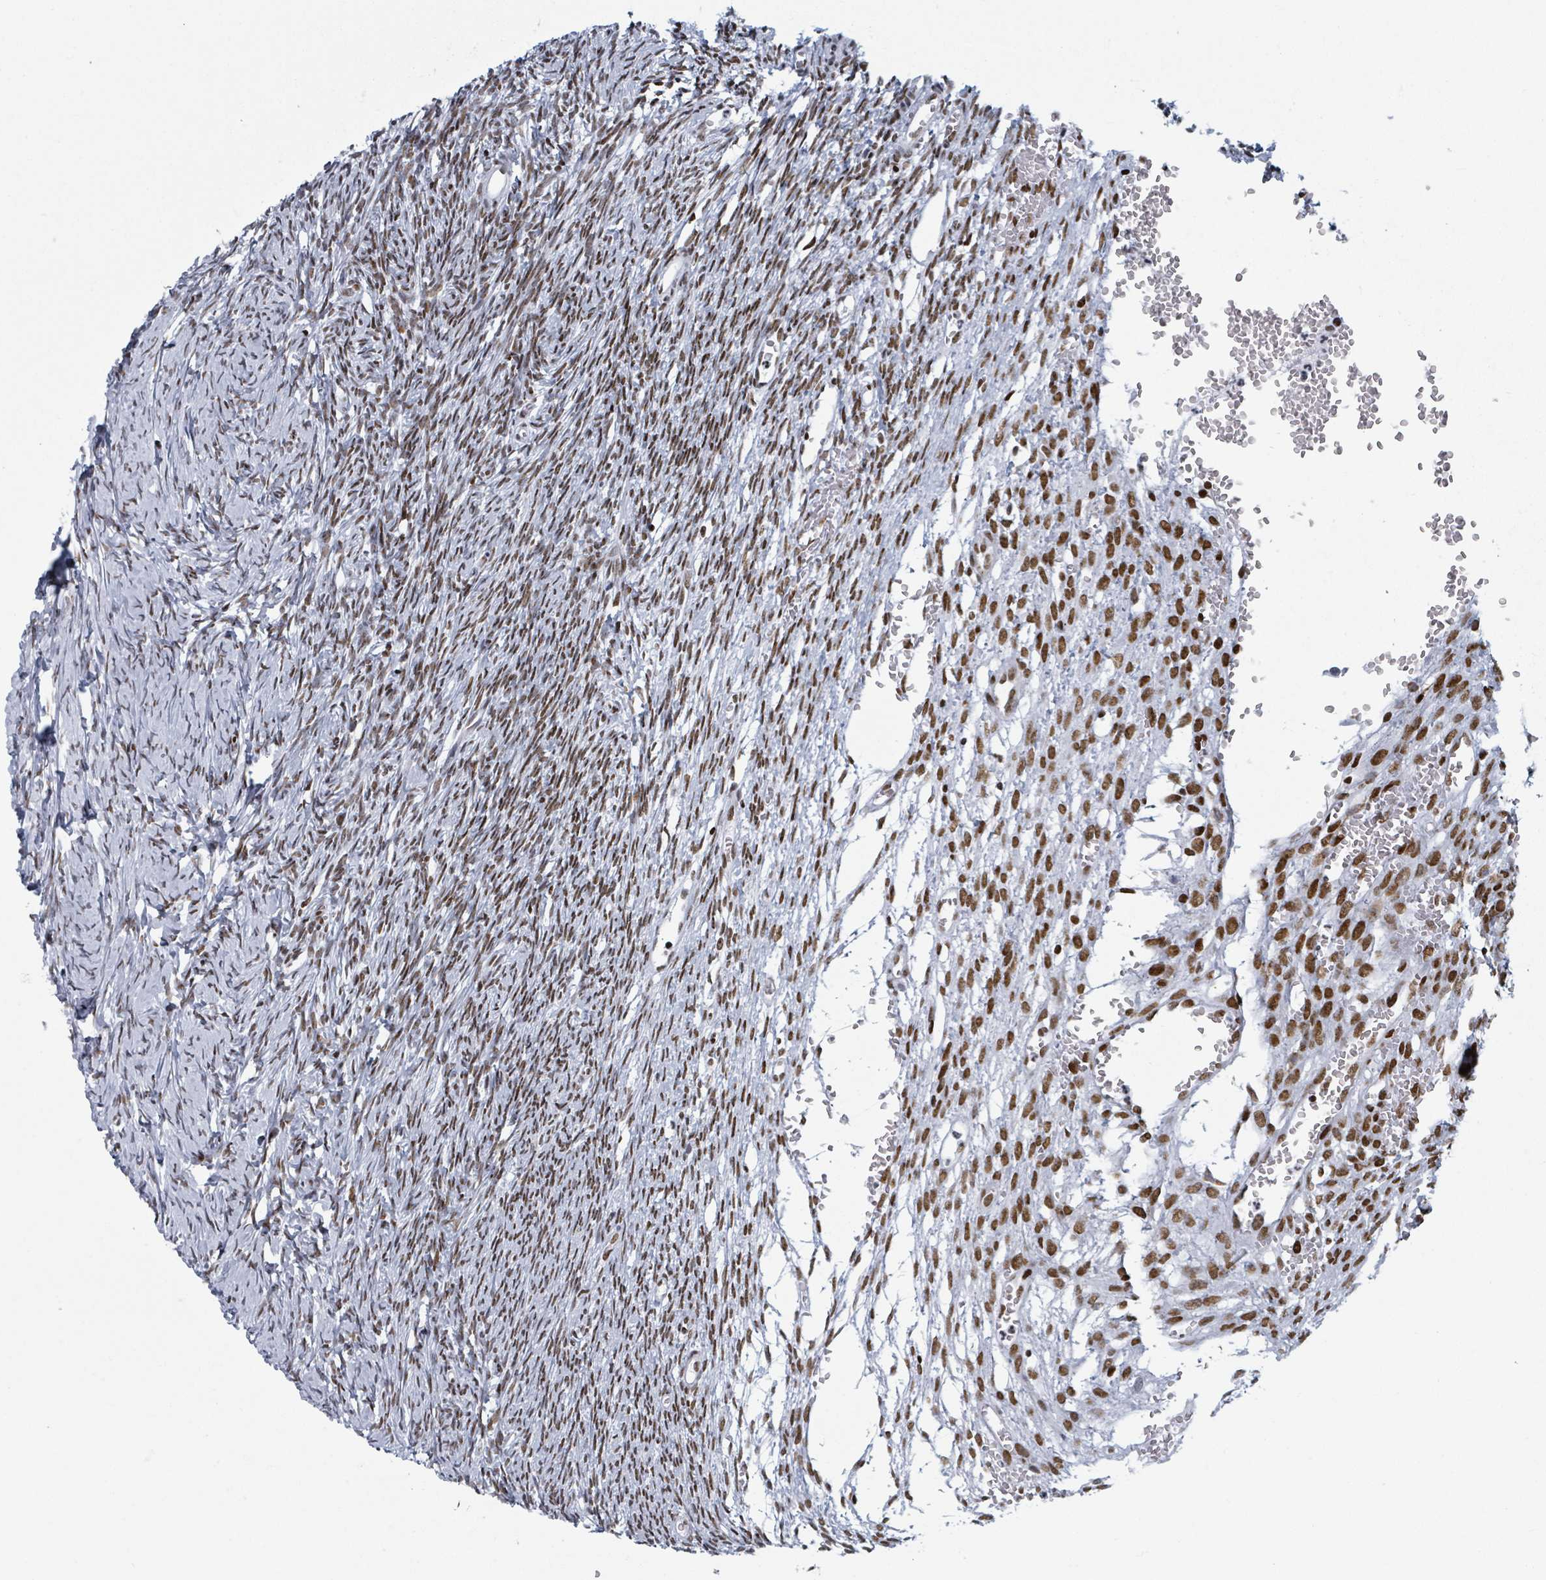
{"staining": {"intensity": "moderate", "quantity": ">75%", "location": "nuclear"}, "tissue": "ovary", "cell_type": "Ovarian stroma cells", "image_type": "normal", "snomed": [{"axis": "morphology", "description": "Normal tissue, NOS"}, {"axis": "topography", "description": "Ovary"}], "caption": "Ovarian stroma cells show medium levels of moderate nuclear staining in about >75% of cells in unremarkable ovary.", "gene": "DHX16", "patient": {"sex": "female", "age": 39}}